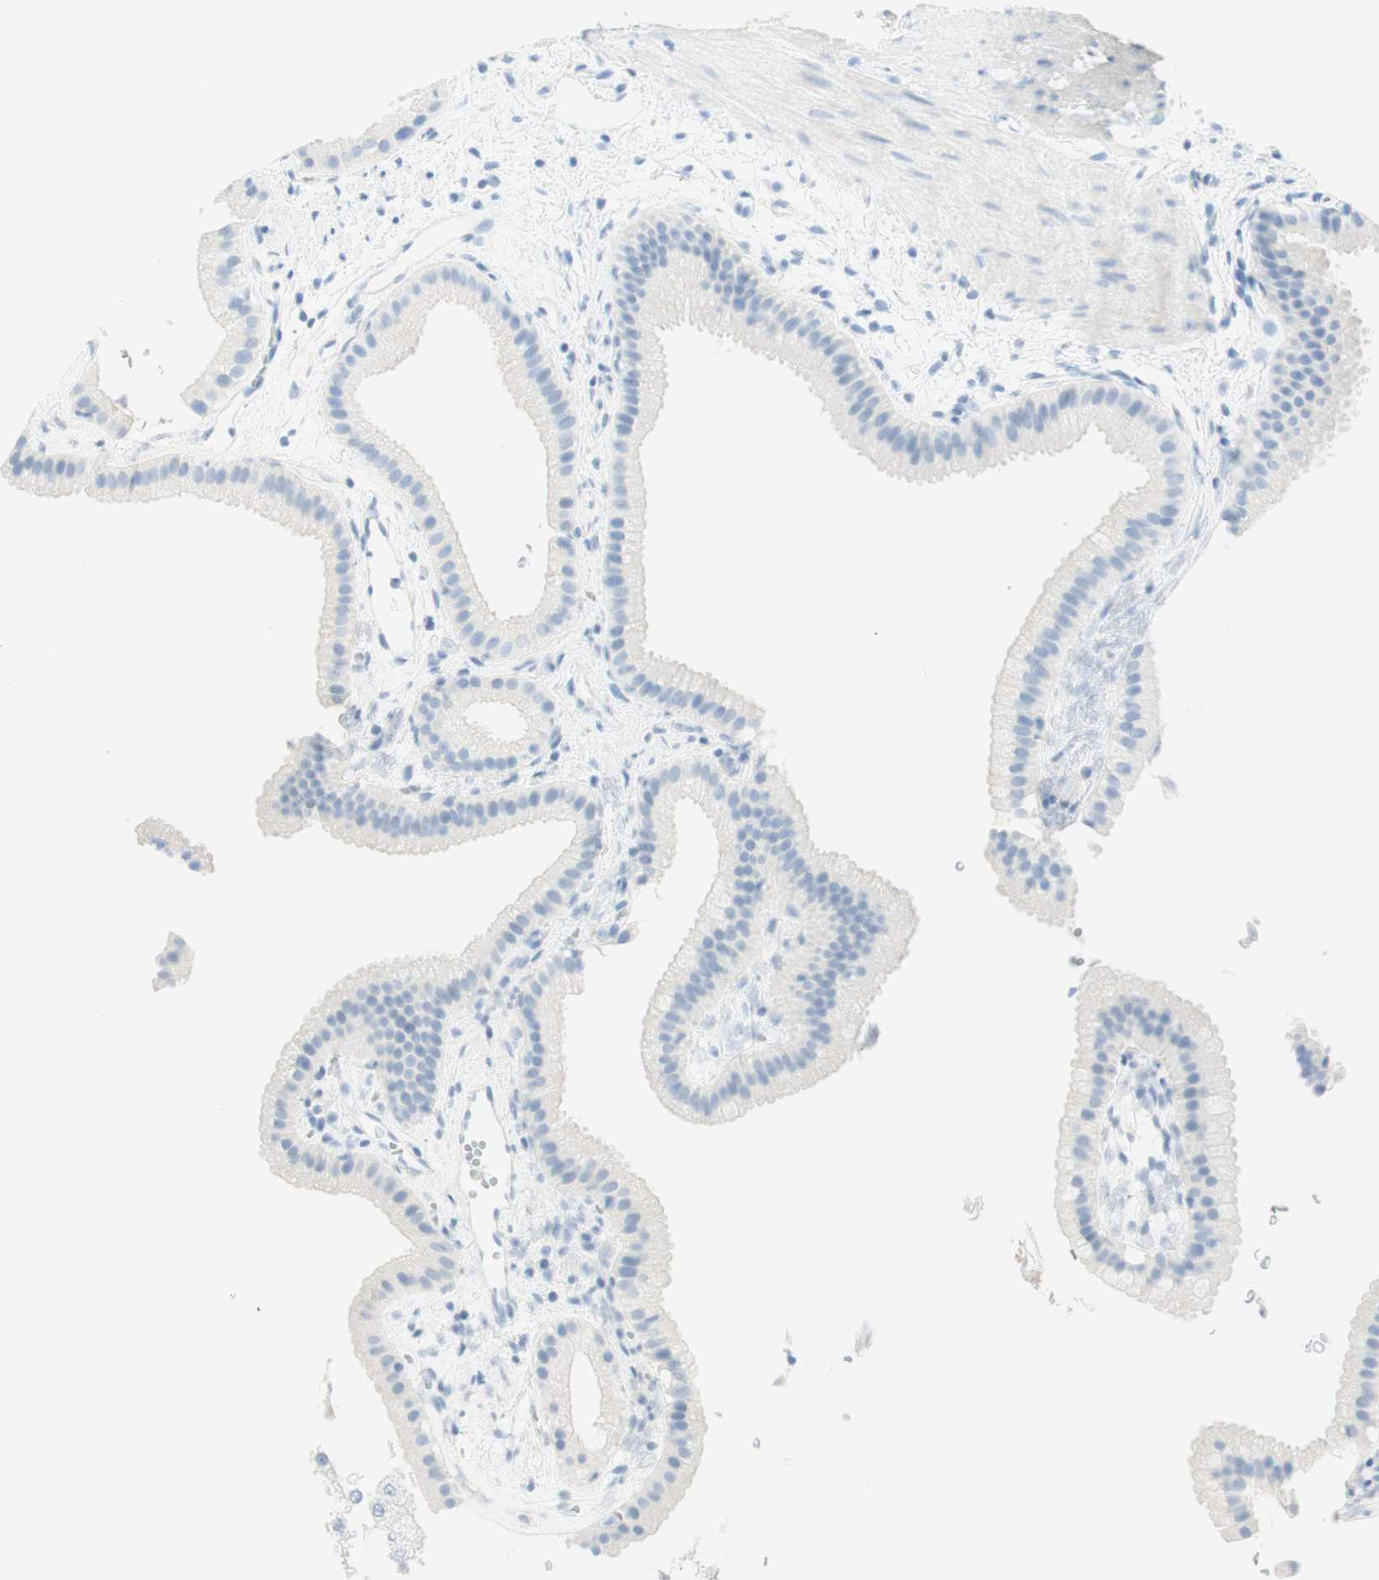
{"staining": {"intensity": "negative", "quantity": "none", "location": "none"}, "tissue": "gallbladder", "cell_type": "Glandular cells", "image_type": "normal", "snomed": [{"axis": "morphology", "description": "Normal tissue, NOS"}, {"axis": "topography", "description": "Gallbladder"}], "caption": "This is a image of IHC staining of unremarkable gallbladder, which shows no expression in glandular cells. Nuclei are stained in blue.", "gene": "TPO", "patient": {"sex": "female", "age": 64}}